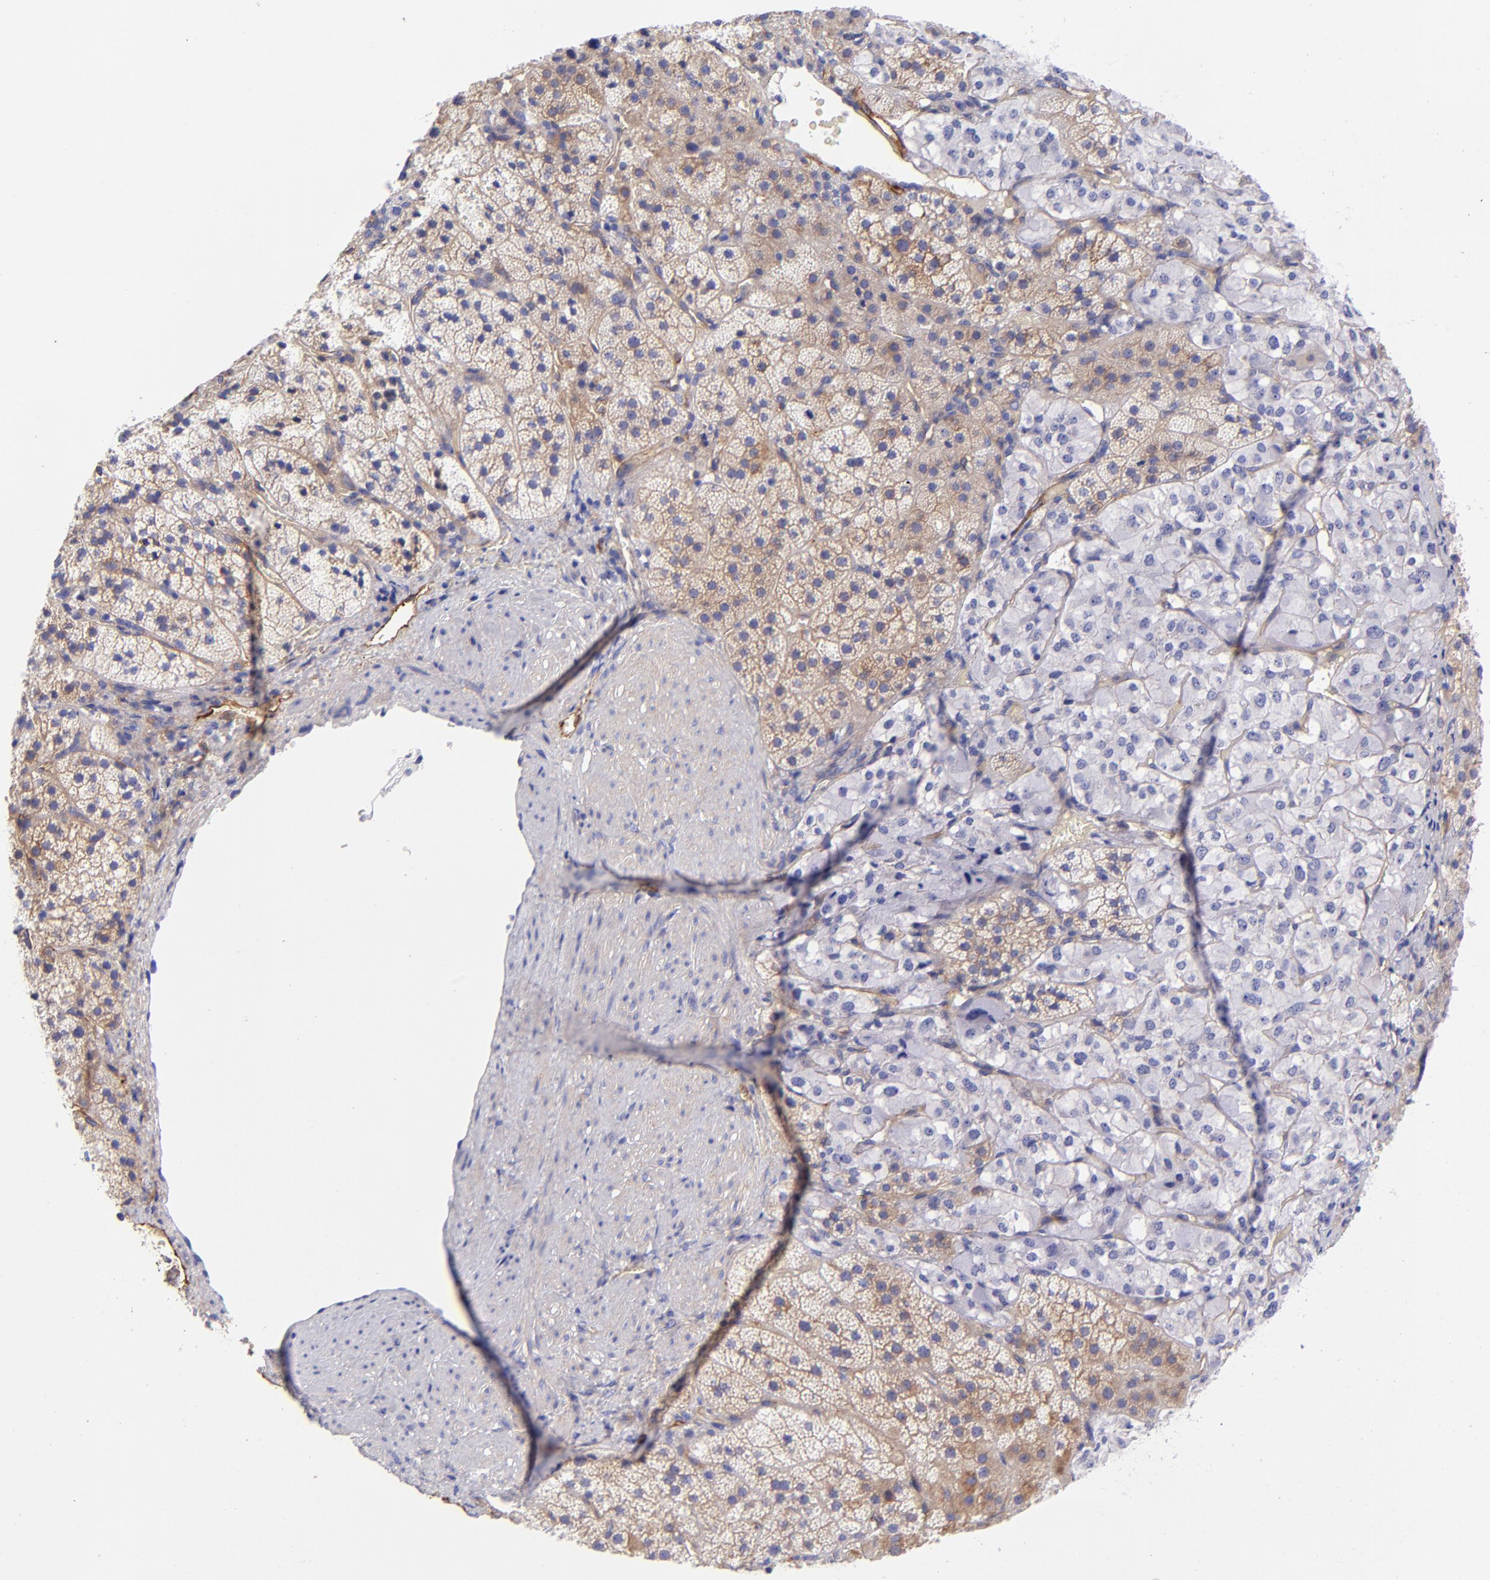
{"staining": {"intensity": "moderate", "quantity": "25%-75%", "location": "cytoplasmic/membranous"}, "tissue": "adrenal gland", "cell_type": "Glandular cells", "image_type": "normal", "snomed": [{"axis": "morphology", "description": "Normal tissue, NOS"}, {"axis": "topography", "description": "Adrenal gland"}], "caption": "The histopathology image reveals staining of unremarkable adrenal gland, revealing moderate cytoplasmic/membranous protein staining (brown color) within glandular cells.", "gene": "PPFIBP1", "patient": {"sex": "female", "age": 44}}